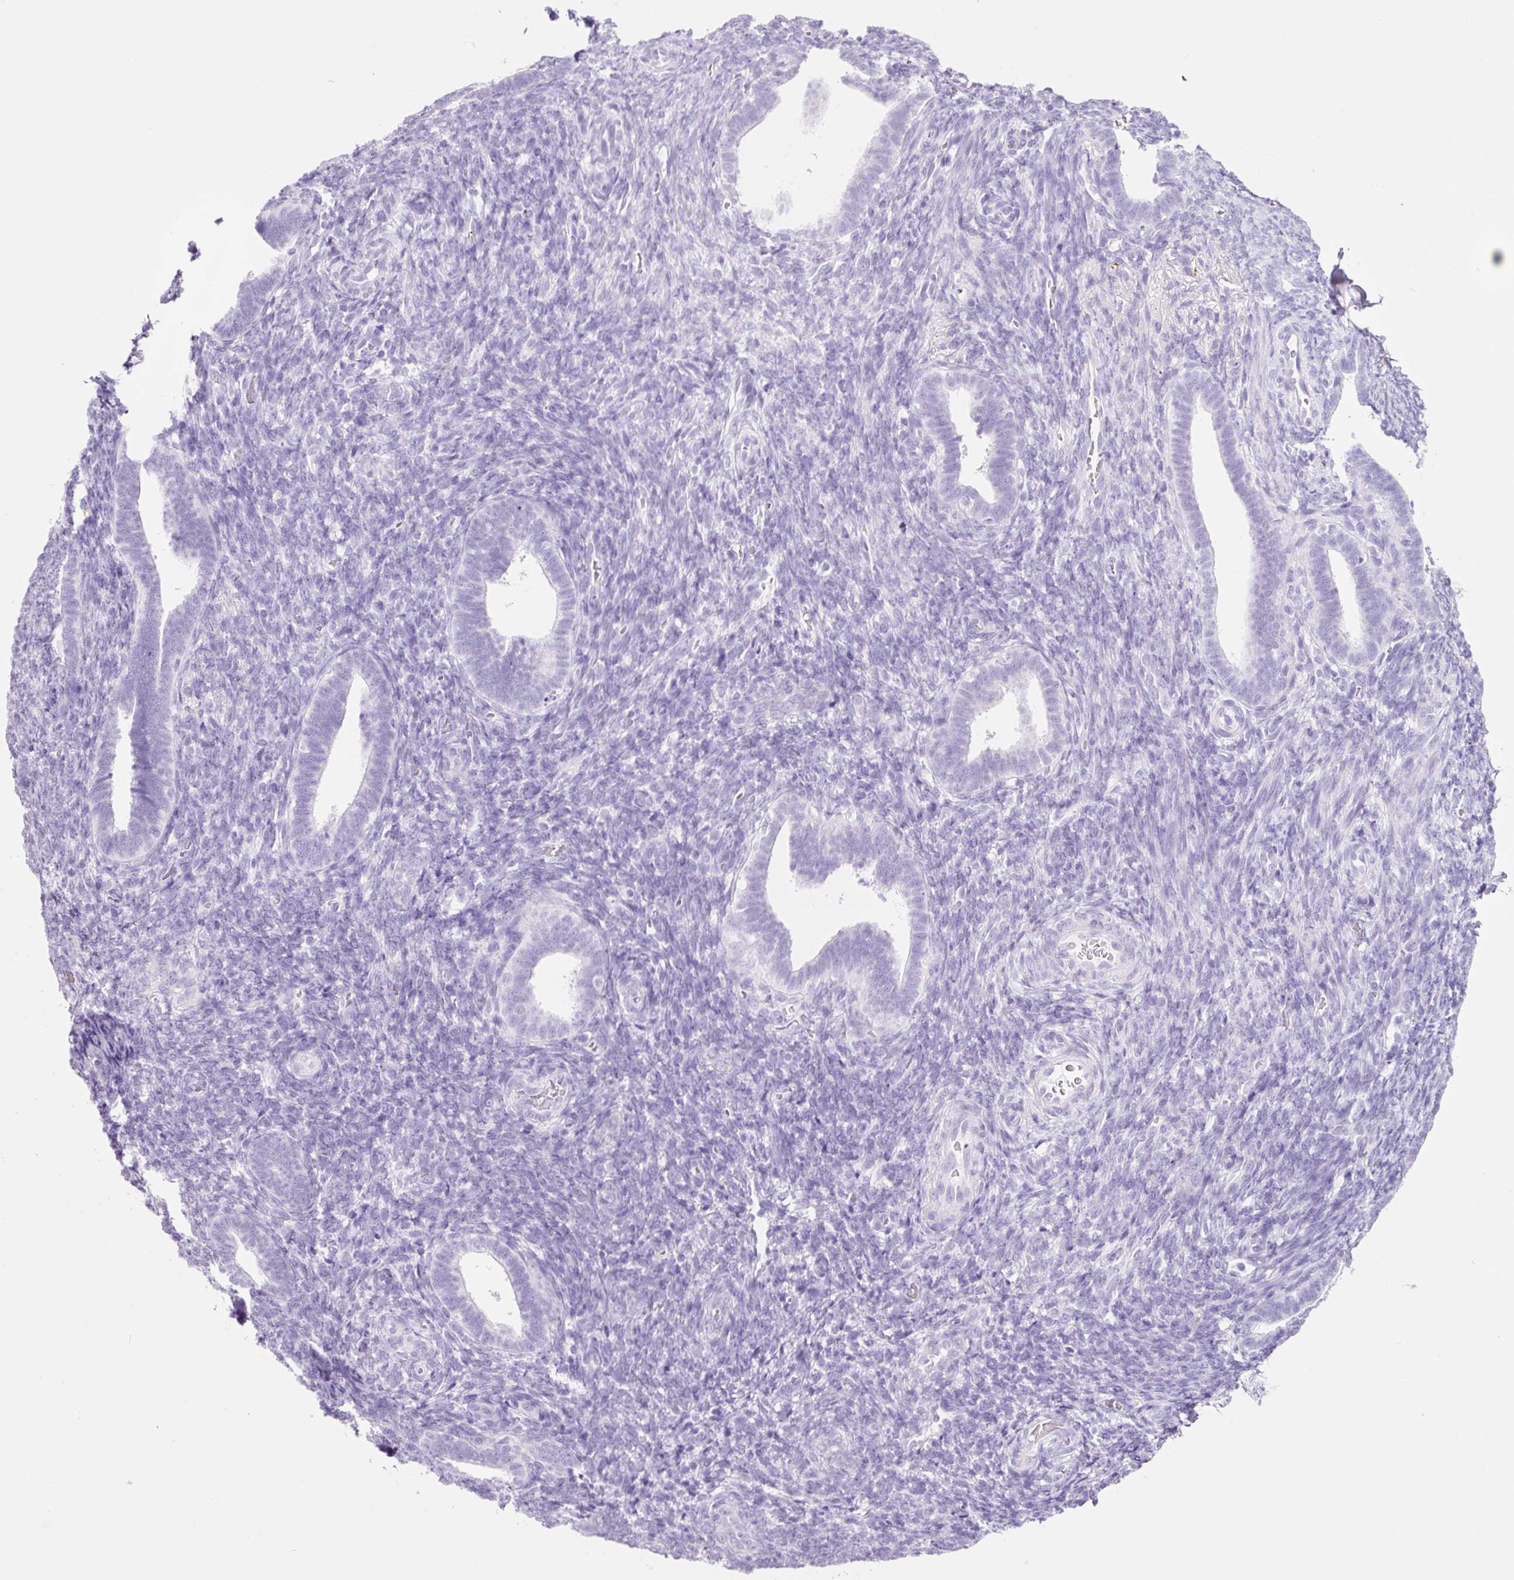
{"staining": {"intensity": "negative", "quantity": "none", "location": "none"}, "tissue": "endometrium", "cell_type": "Cells in endometrial stroma", "image_type": "normal", "snomed": [{"axis": "morphology", "description": "Normal tissue, NOS"}, {"axis": "topography", "description": "Endometrium"}], "caption": "Endometrium was stained to show a protein in brown. There is no significant expression in cells in endometrial stroma. (IHC, brightfield microscopy, high magnification).", "gene": "ADSS1", "patient": {"sex": "female", "age": 34}}